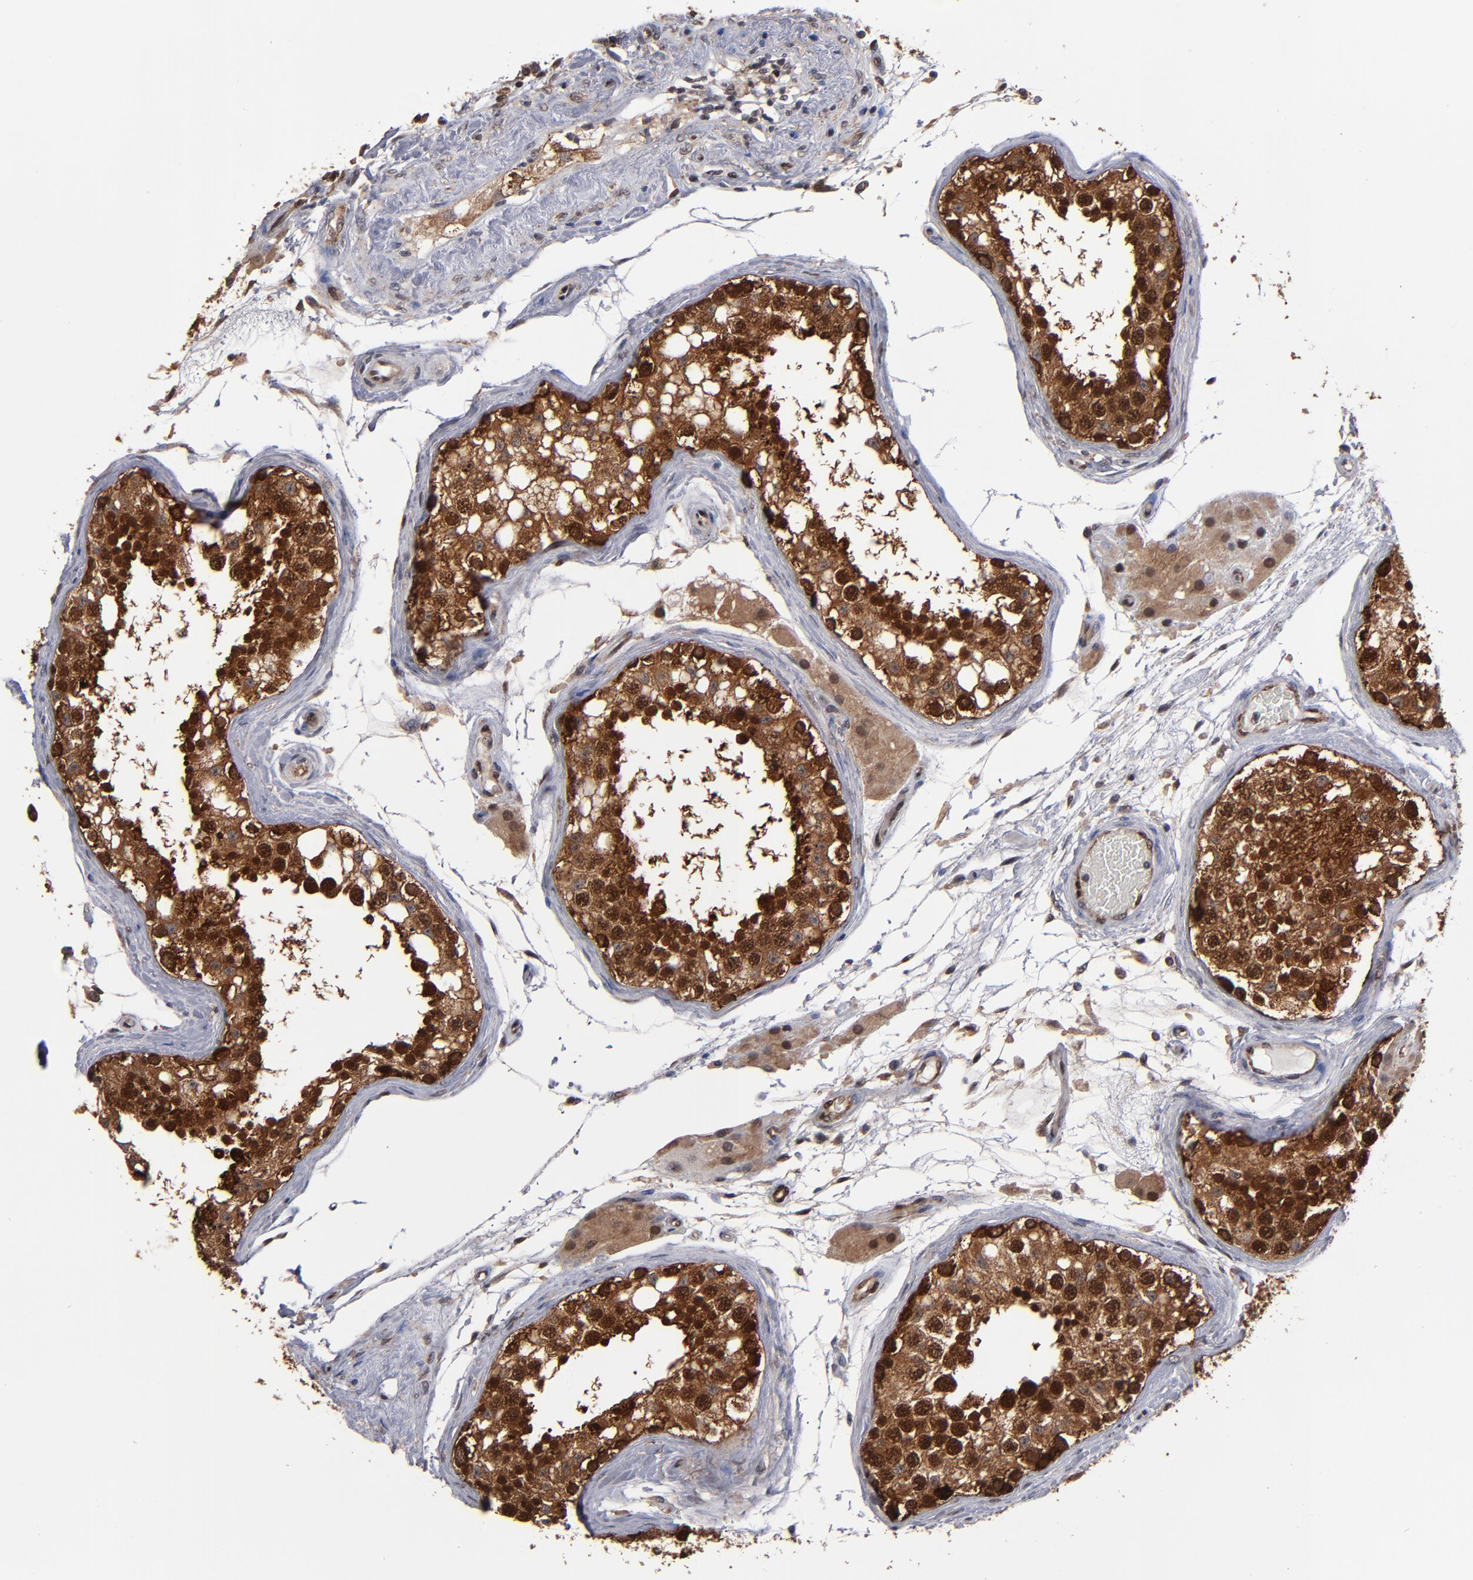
{"staining": {"intensity": "strong", "quantity": ">75%", "location": "cytoplasmic/membranous"}, "tissue": "testis", "cell_type": "Cells in seminiferous ducts", "image_type": "normal", "snomed": [{"axis": "morphology", "description": "Normal tissue, NOS"}, {"axis": "topography", "description": "Testis"}], "caption": "Testis was stained to show a protein in brown. There is high levels of strong cytoplasmic/membranous positivity in about >75% of cells in seminiferous ducts.", "gene": "ALG13", "patient": {"sex": "male", "age": 68}}